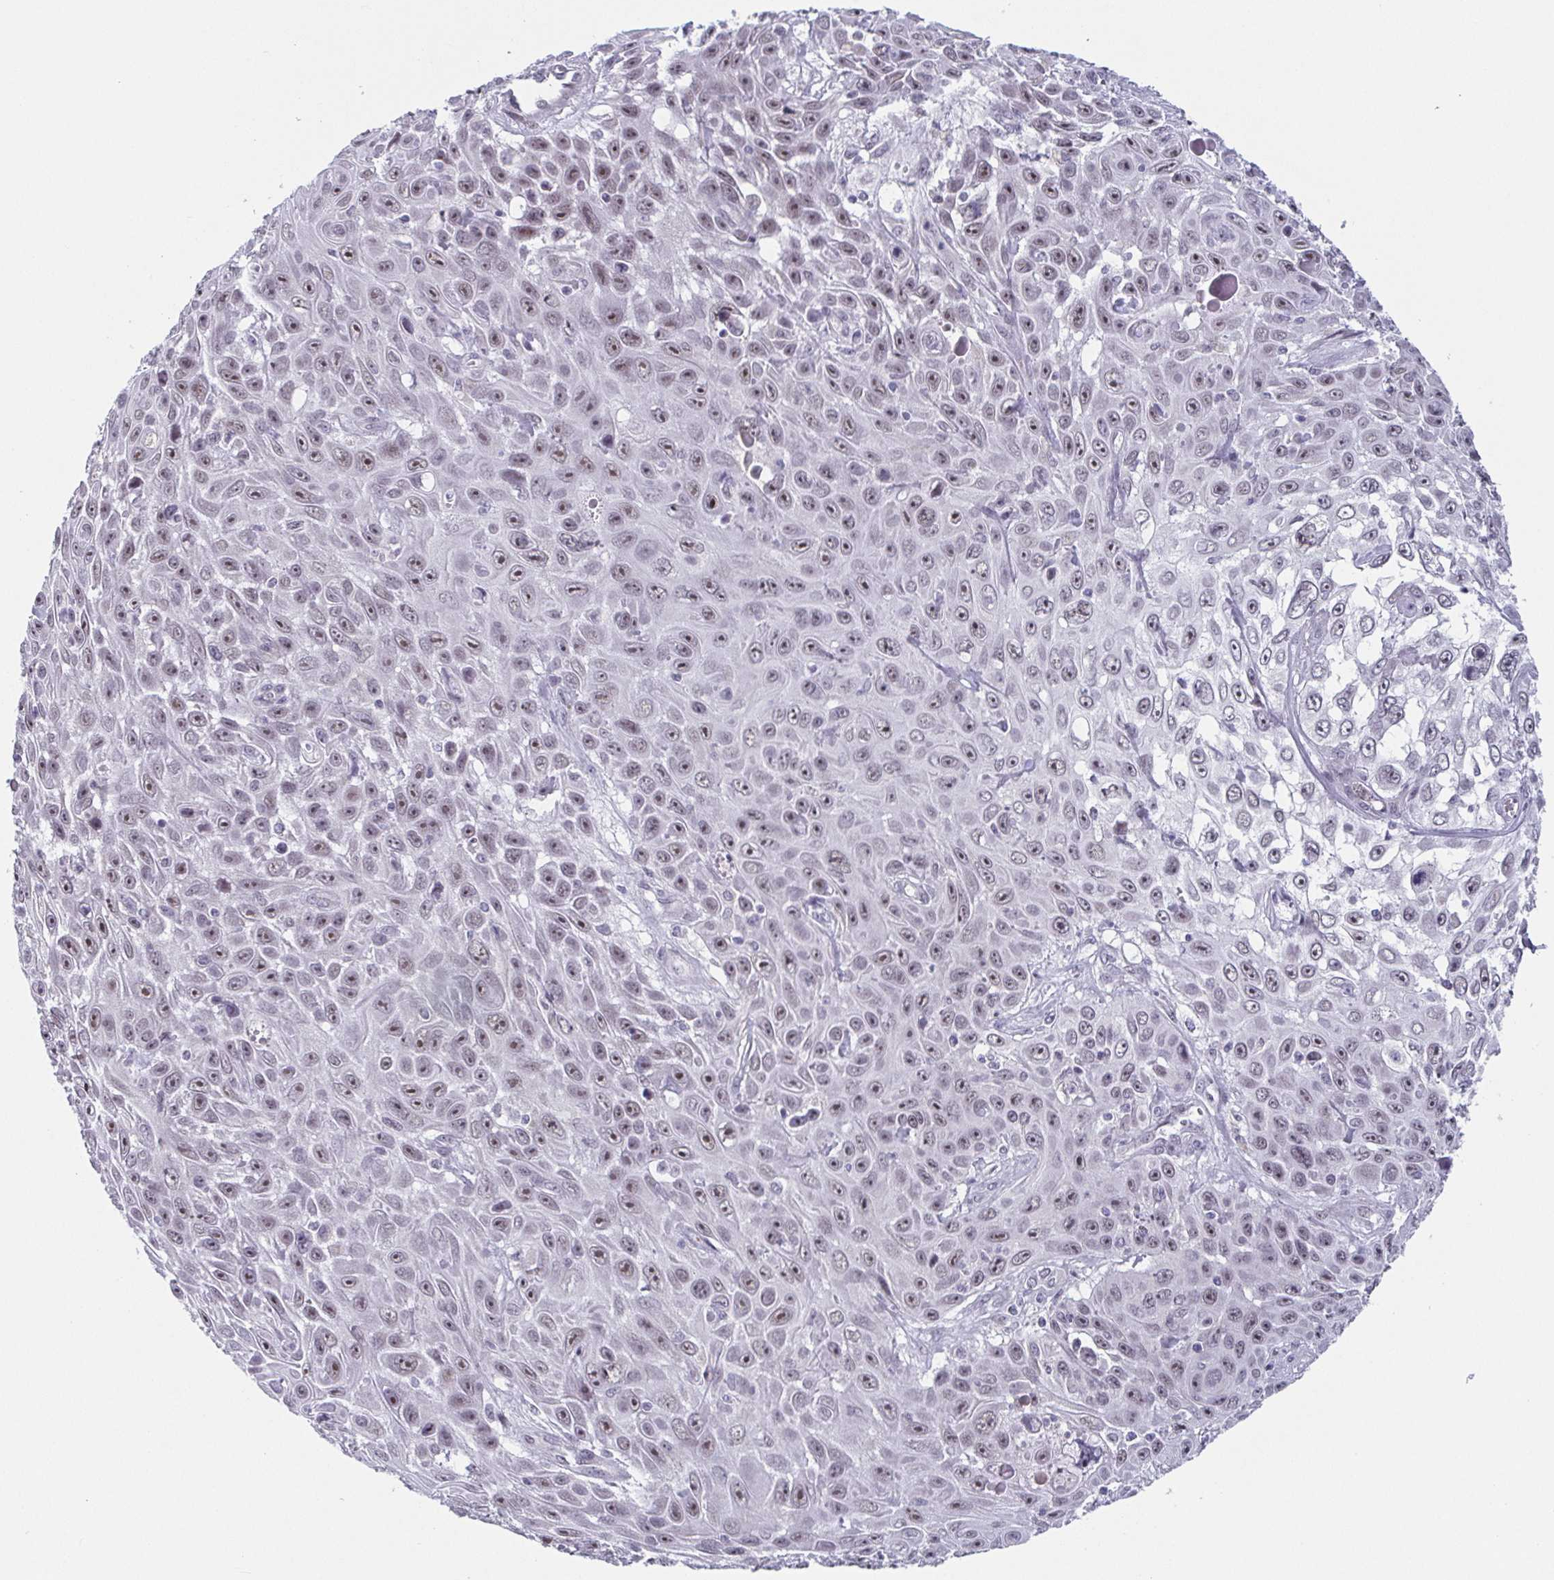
{"staining": {"intensity": "moderate", "quantity": "<25%", "location": "nuclear"}, "tissue": "skin cancer", "cell_type": "Tumor cells", "image_type": "cancer", "snomed": [{"axis": "morphology", "description": "Squamous cell carcinoma, NOS"}, {"axis": "topography", "description": "Skin"}], "caption": "A micrograph showing moderate nuclear positivity in about <25% of tumor cells in skin cancer, as visualized by brown immunohistochemical staining.", "gene": "EXOSC7", "patient": {"sex": "male", "age": 82}}